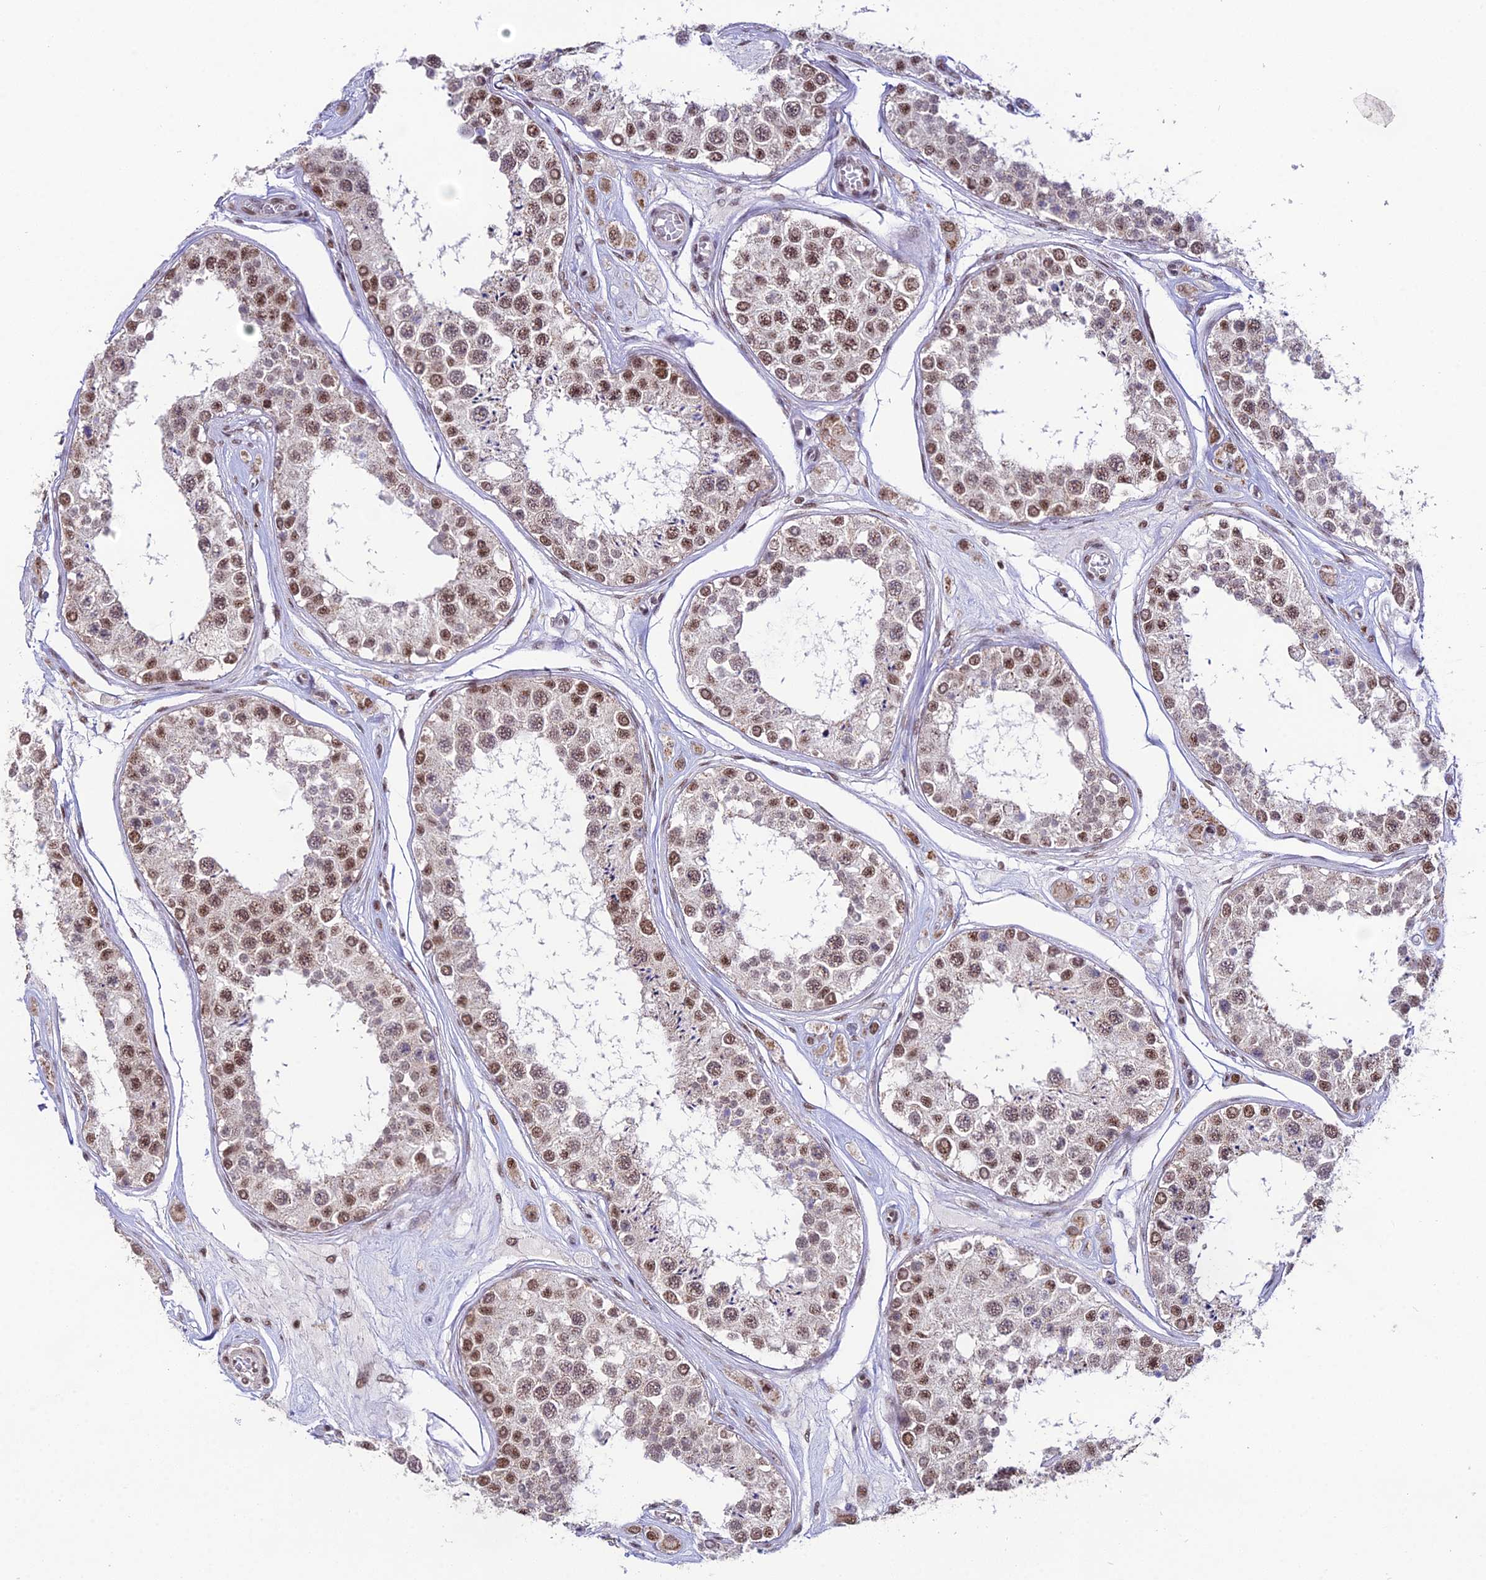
{"staining": {"intensity": "moderate", "quantity": ">75%", "location": "nuclear"}, "tissue": "testis", "cell_type": "Cells in seminiferous ducts", "image_type": "normal", "snomed": [{"axis": "morphology", "description": "Normal tissue, NOS"}, {"axis": "topography", "description": "Testis"}], "caption": "Benign testis was stained to show a protein in brown. There is medium levels of moderate nuclear positivity in about >75% of cells in seminiferous ducts.", "gene": "THOC7", "patient": {"sex": "male", "age": 25}}